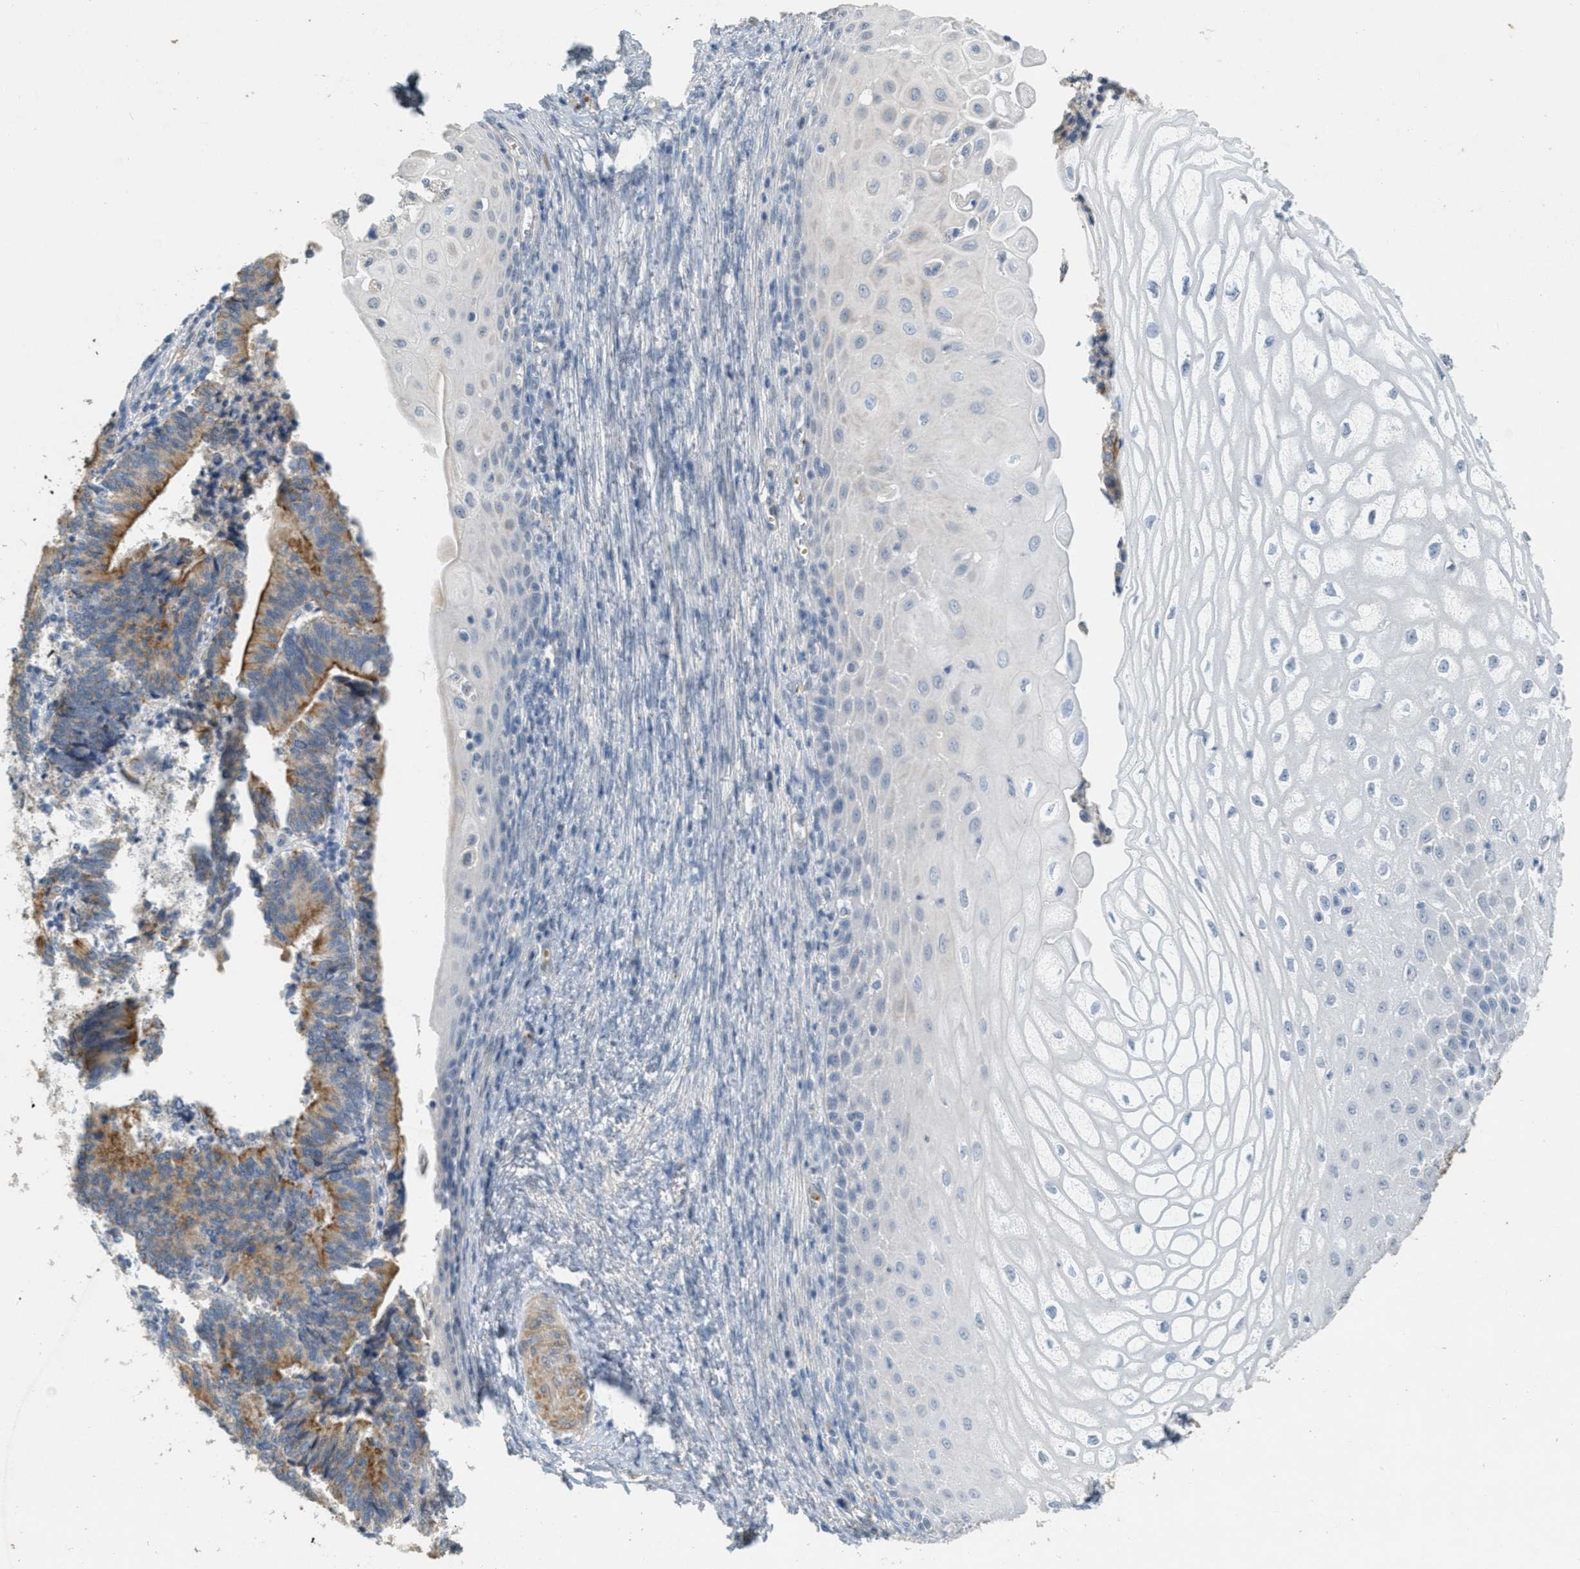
{"staining": {"intensity": "moderate", "quantity": ">75%", "location": "cytoplasmic/membranous"}, "tissue": "cervical cancer", "cell_type": "Tumor cells", "image_type": "cancer", "snomed": [{"axis": "morphology", "description": "Adenocarcinoma, NOS"}, {"axis": "topography", "description": "Cervix"}], "caption": "Tumor cells reveal medium levels of moderate cytoplasmic/membranous positivity in approximately >75% of cells in human adenocarcinoma (cervical). Using DAB (3,3'-diaminobenzidine) (brown) and hematoxylin (blue) stains, captured at high magnification using brightfield microscopy.", "gene": "MRS2", "patient": {"sex": "female", "age": 44}}